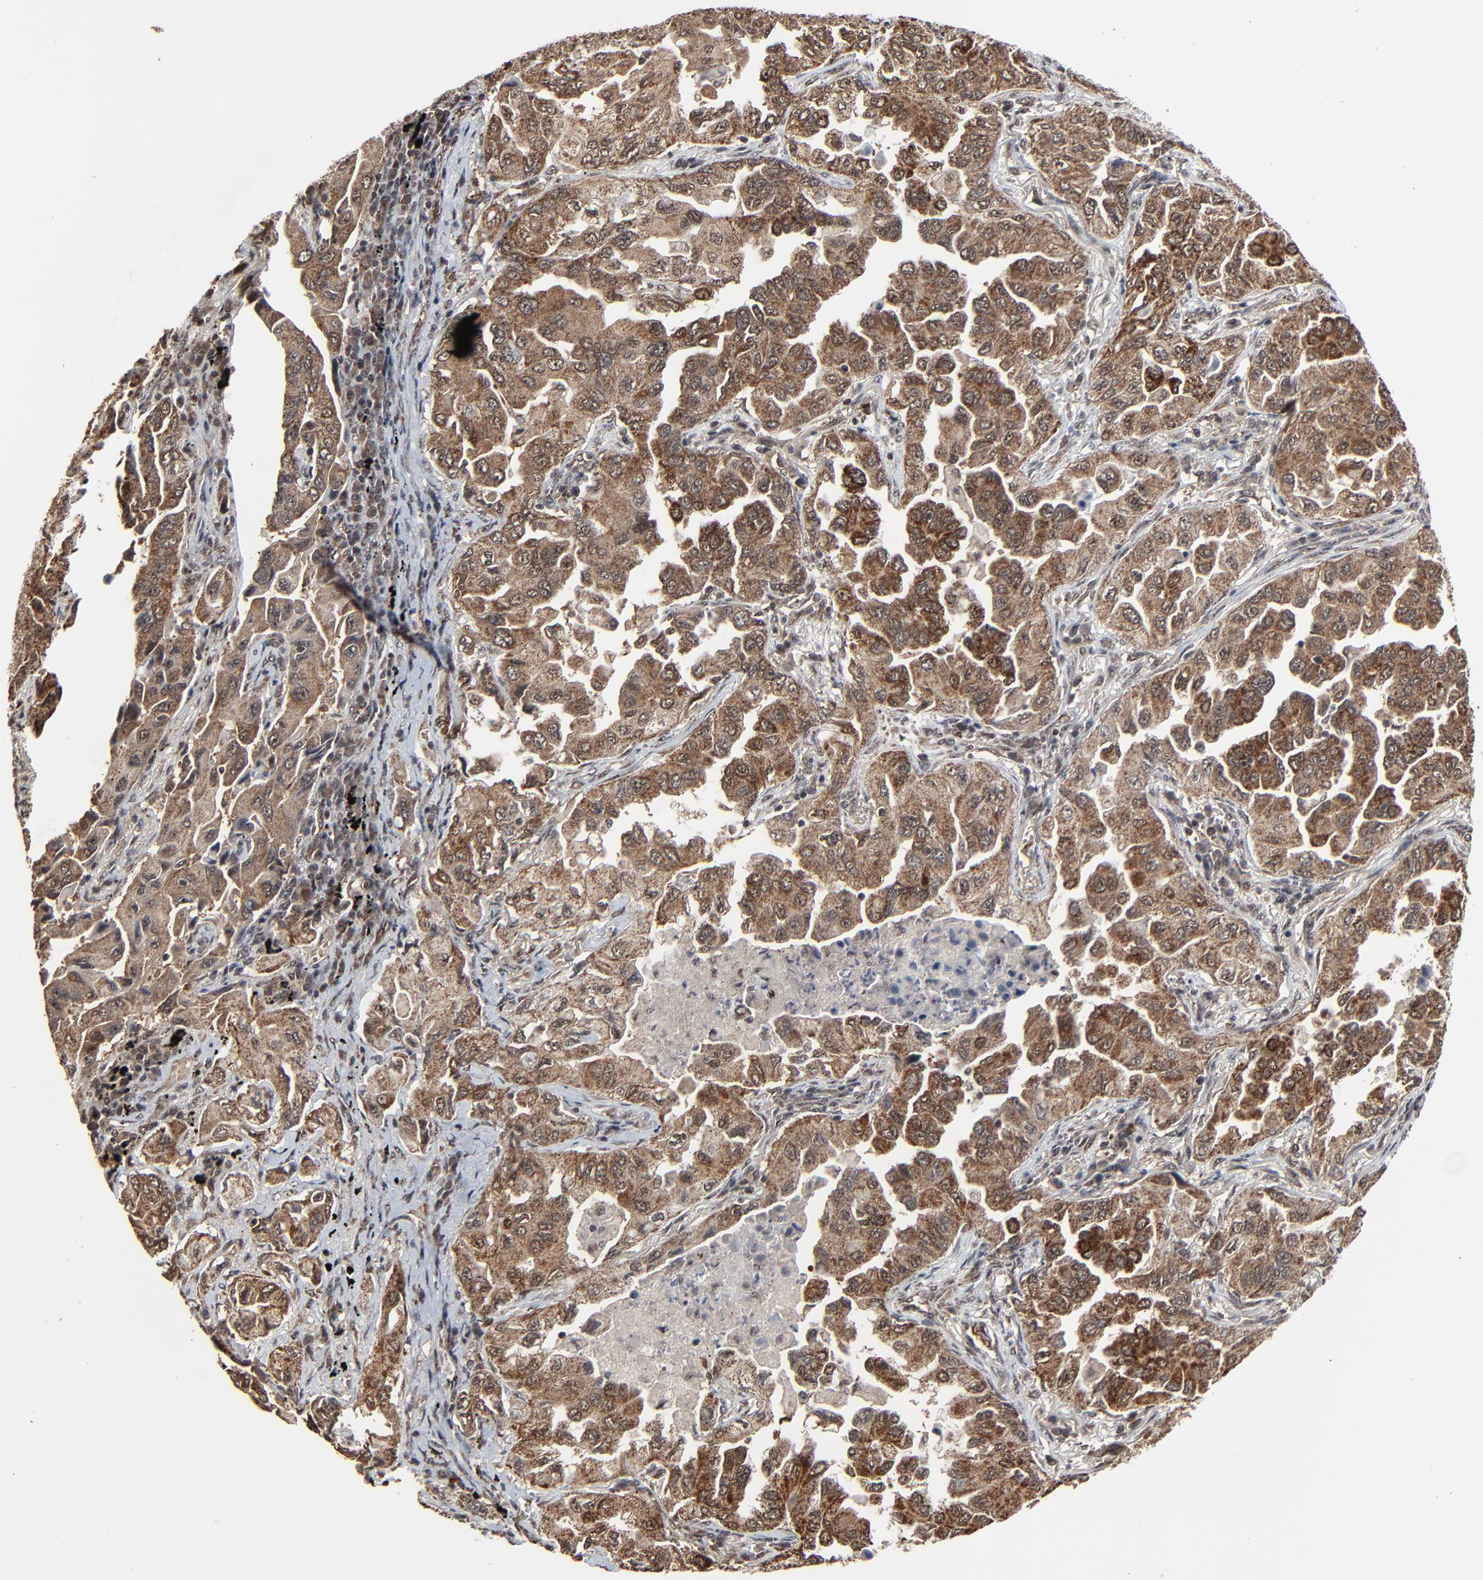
{"staining": {"intensity": "moderate", "quantity": "25%-75%", "location": "cytoplasmic/membranous,nuclear"}, "tissue": "lung cancer", "cell_type": "Tumor cells", "image_type": "cancer", "snomed": [{"axis": "morphology", "description": "Adenocarcinoma, NOS"}, {"axis": "topography", "description": "Lung"}], "caption": "Protein expression analysis of lung cancer (adenocarcinoma) displays moderate cytoplasmic/membranous and nuclear positivity in about 25%-75% of tumor cells.", "gene": "RHOJ", "patient": {"sex": "female", "age": 65}}